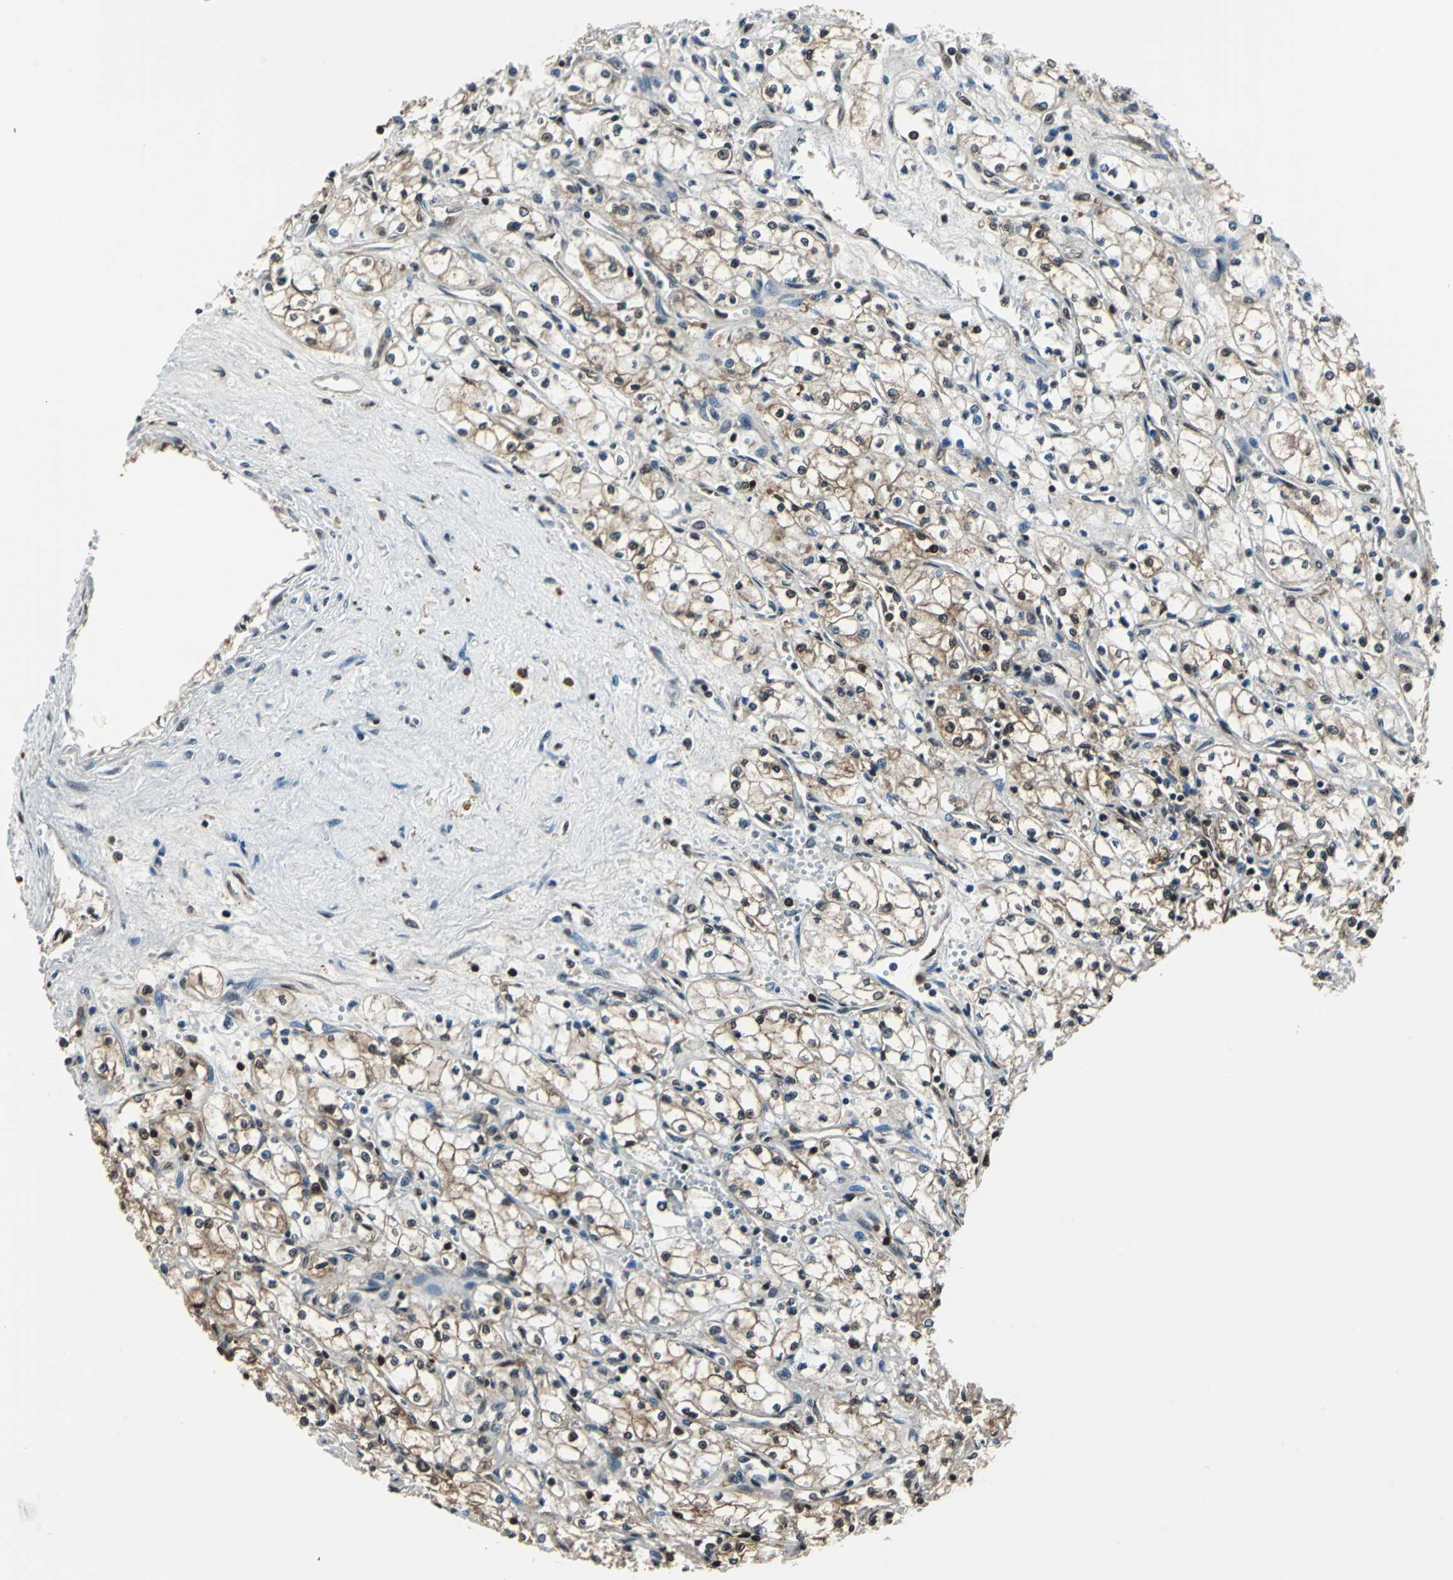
{"staining": {"intensity": "weak", "quantity": "25%-75%", "location": "cytoplasmic/membranous,nuclear"}, "tissue": "renal cancer", "cell_type": "Tumor cells", "image_type": "cancer", "snomed": [{"axis": "morphology", "description": "Normal tissue, NOS"}, {"axis": "morphology", "description": "Adenocarcinoma, NOS"}, {"axis": "topography", "description": "Kidney"}], "caption": "DAB immunohistochemical staining of renal adenocarcinoma exhibits weak cytoplasmic/membranous and nuclear protein staining in about 25%-75% of tumor cells.", "gene": "PSME1", "patient": {"sex": "male", "age": 59}}